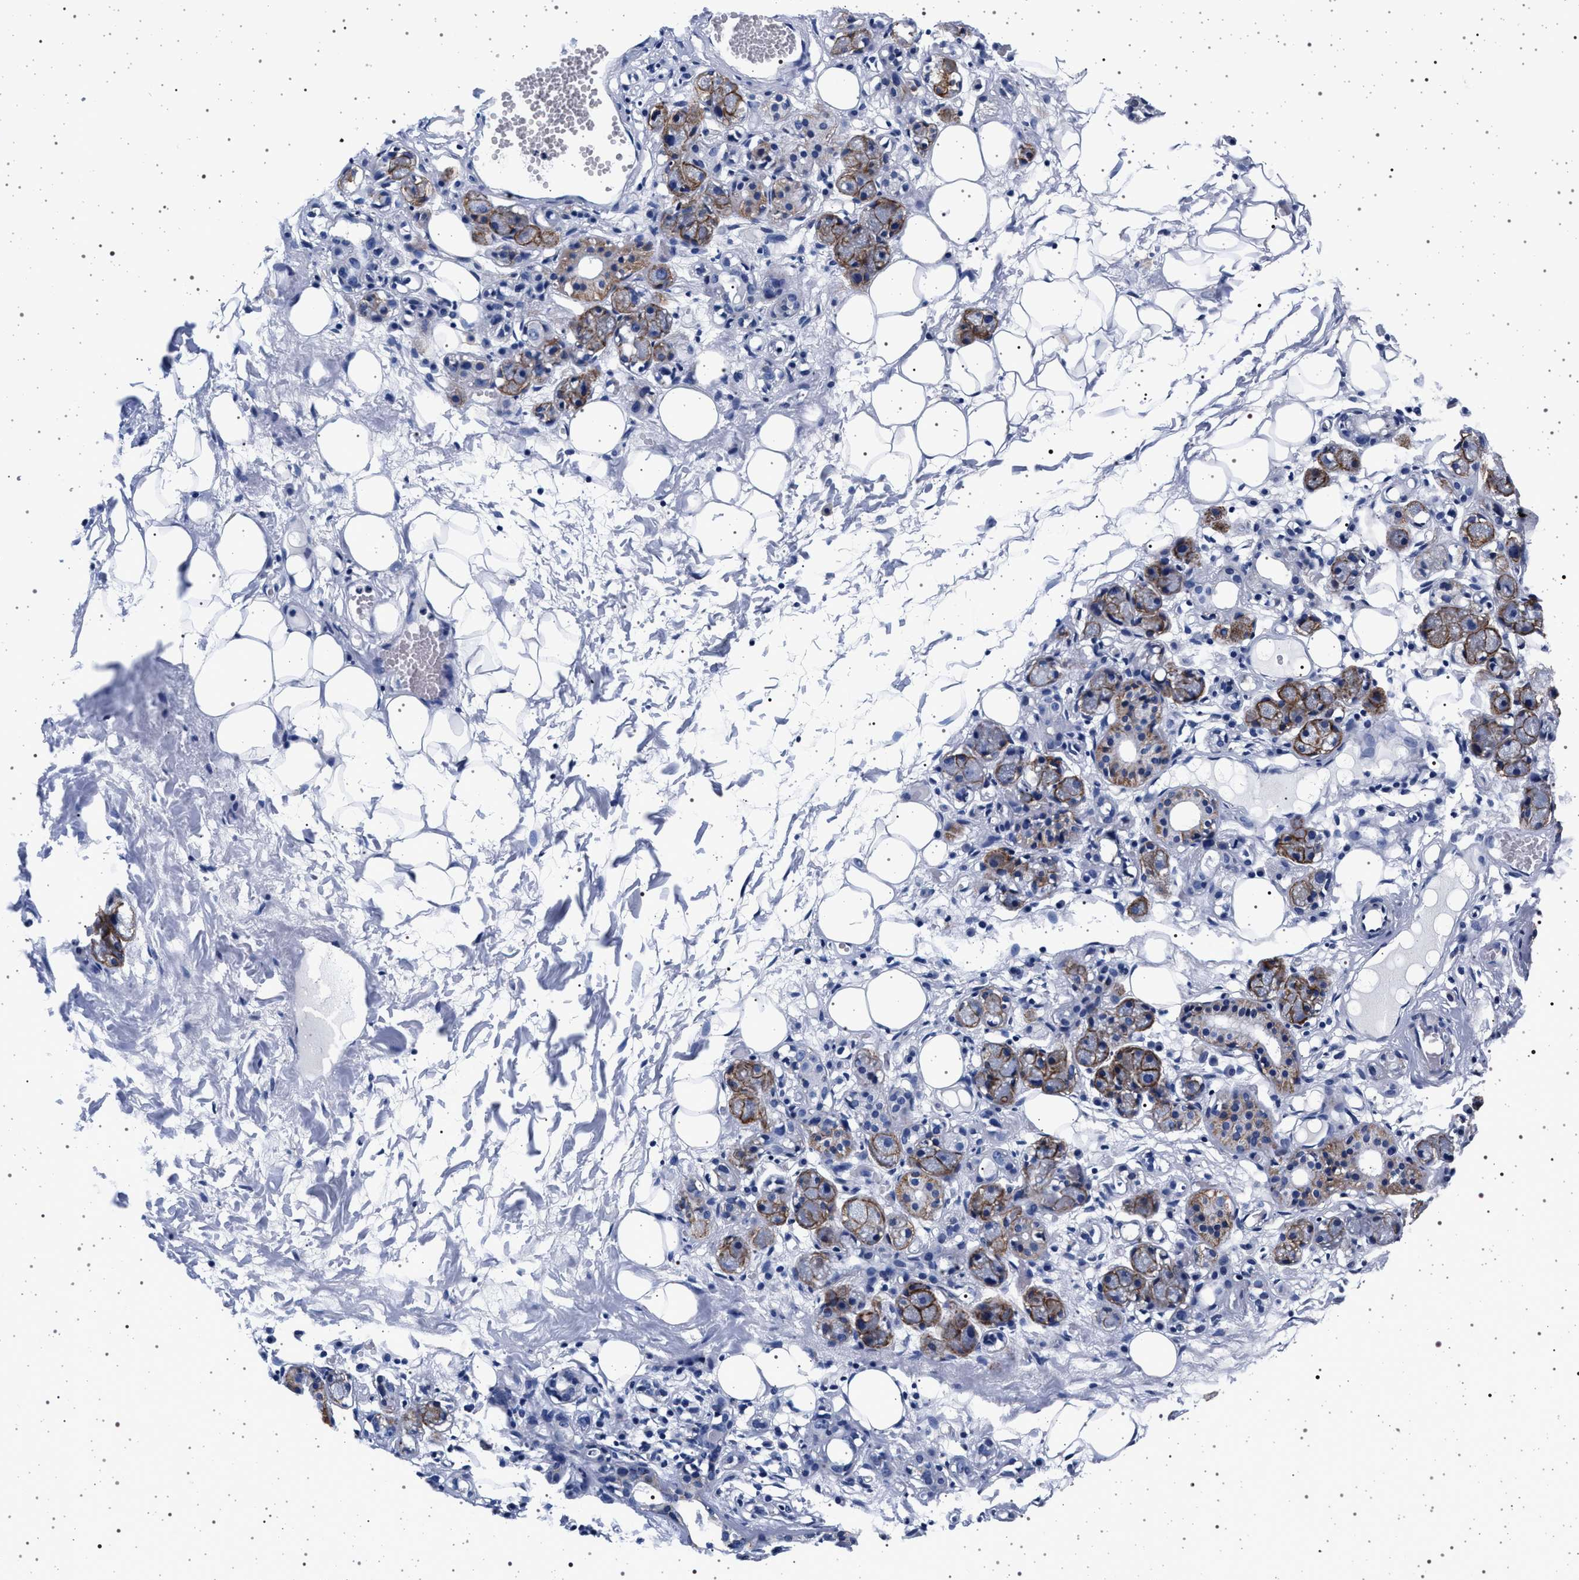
{"staining": {"intensity": "negative", "quantity": "none", "location": "none"}, "tissue": "adipose tissue", "cell_type": "Adipocytes", "image_type": "normal", "snomed": [{"axis": "morphology", "description": "Normal tissue, NOS"}, {"axis": "morphology", "description": "Inflammation, NOS"}, {"axis": "topography", "description": "Vascular tissue"}, {"axis": "topography", "description": "Salivary gland"}], "caption": "A high-resolution micrograph shows immunohistochemistry staining of benign adipose tissue, which displays no significant expression in adipocytes.", "gene": "SLC9A1", "patient": {"sex": "female", "age": 75}}